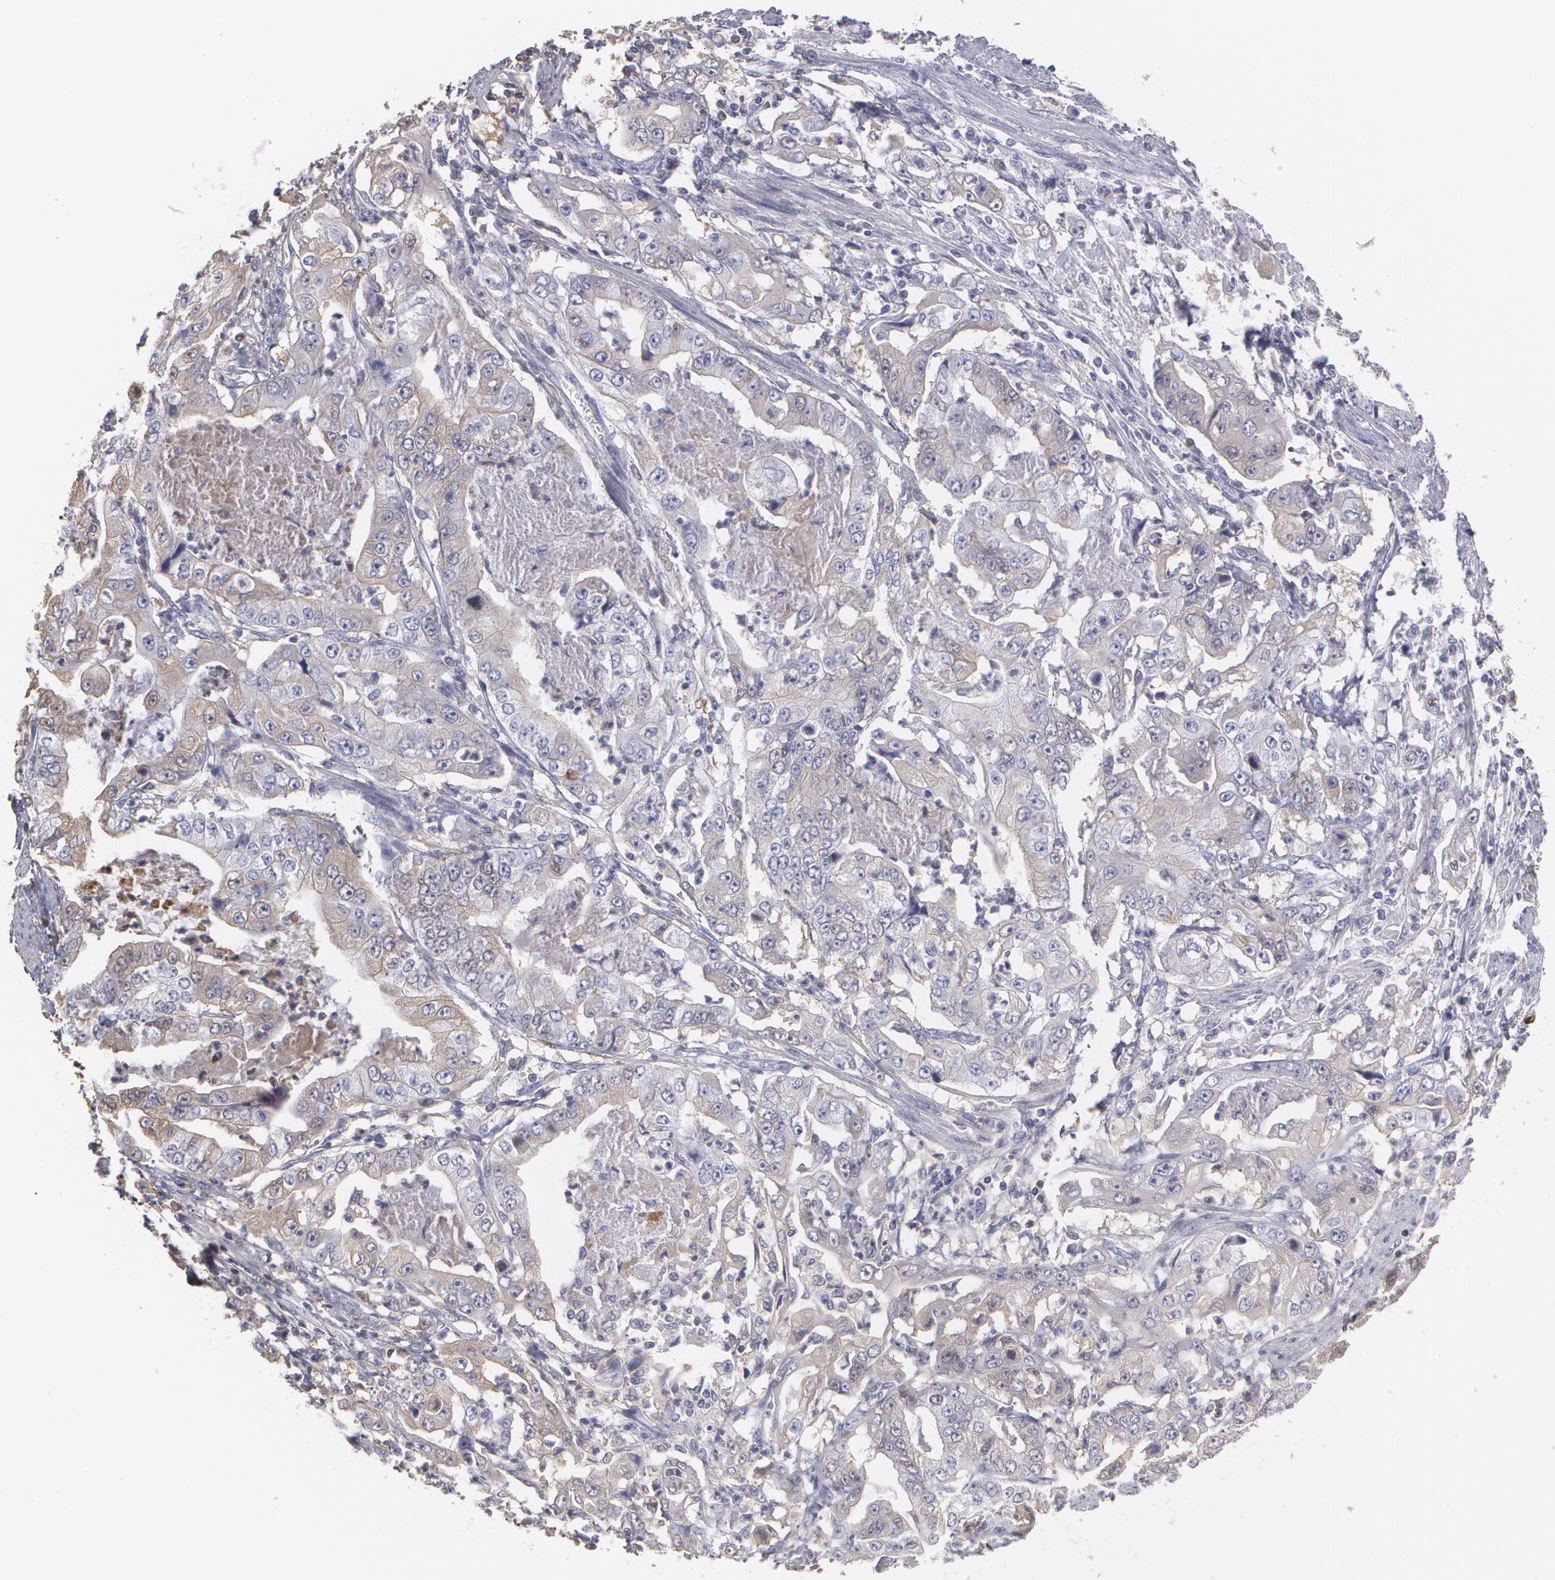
{"staining": {"intensity": "weak", "quantity": "<25%", "location": "cytoplasmic/membranous"}, "tissue": "stomach cancer", "cell_type": "Tumor cells", "image_type": "cancer", "snomed": [{"axis": "morphology", "description": "Adenocarcinoma, NOS"}, {"axis": "topography", "description": "Pancreas"}, {"axis": "topography", "description": "Stomach, upper"}], "caption": "Immunohistochemical staining of stomach cancer demonstrates no significant expression in tumor cells. Nuclei are stained in blue.", "gene": "SERPINA1", "patient": {"sex": "male", "age": 77}}